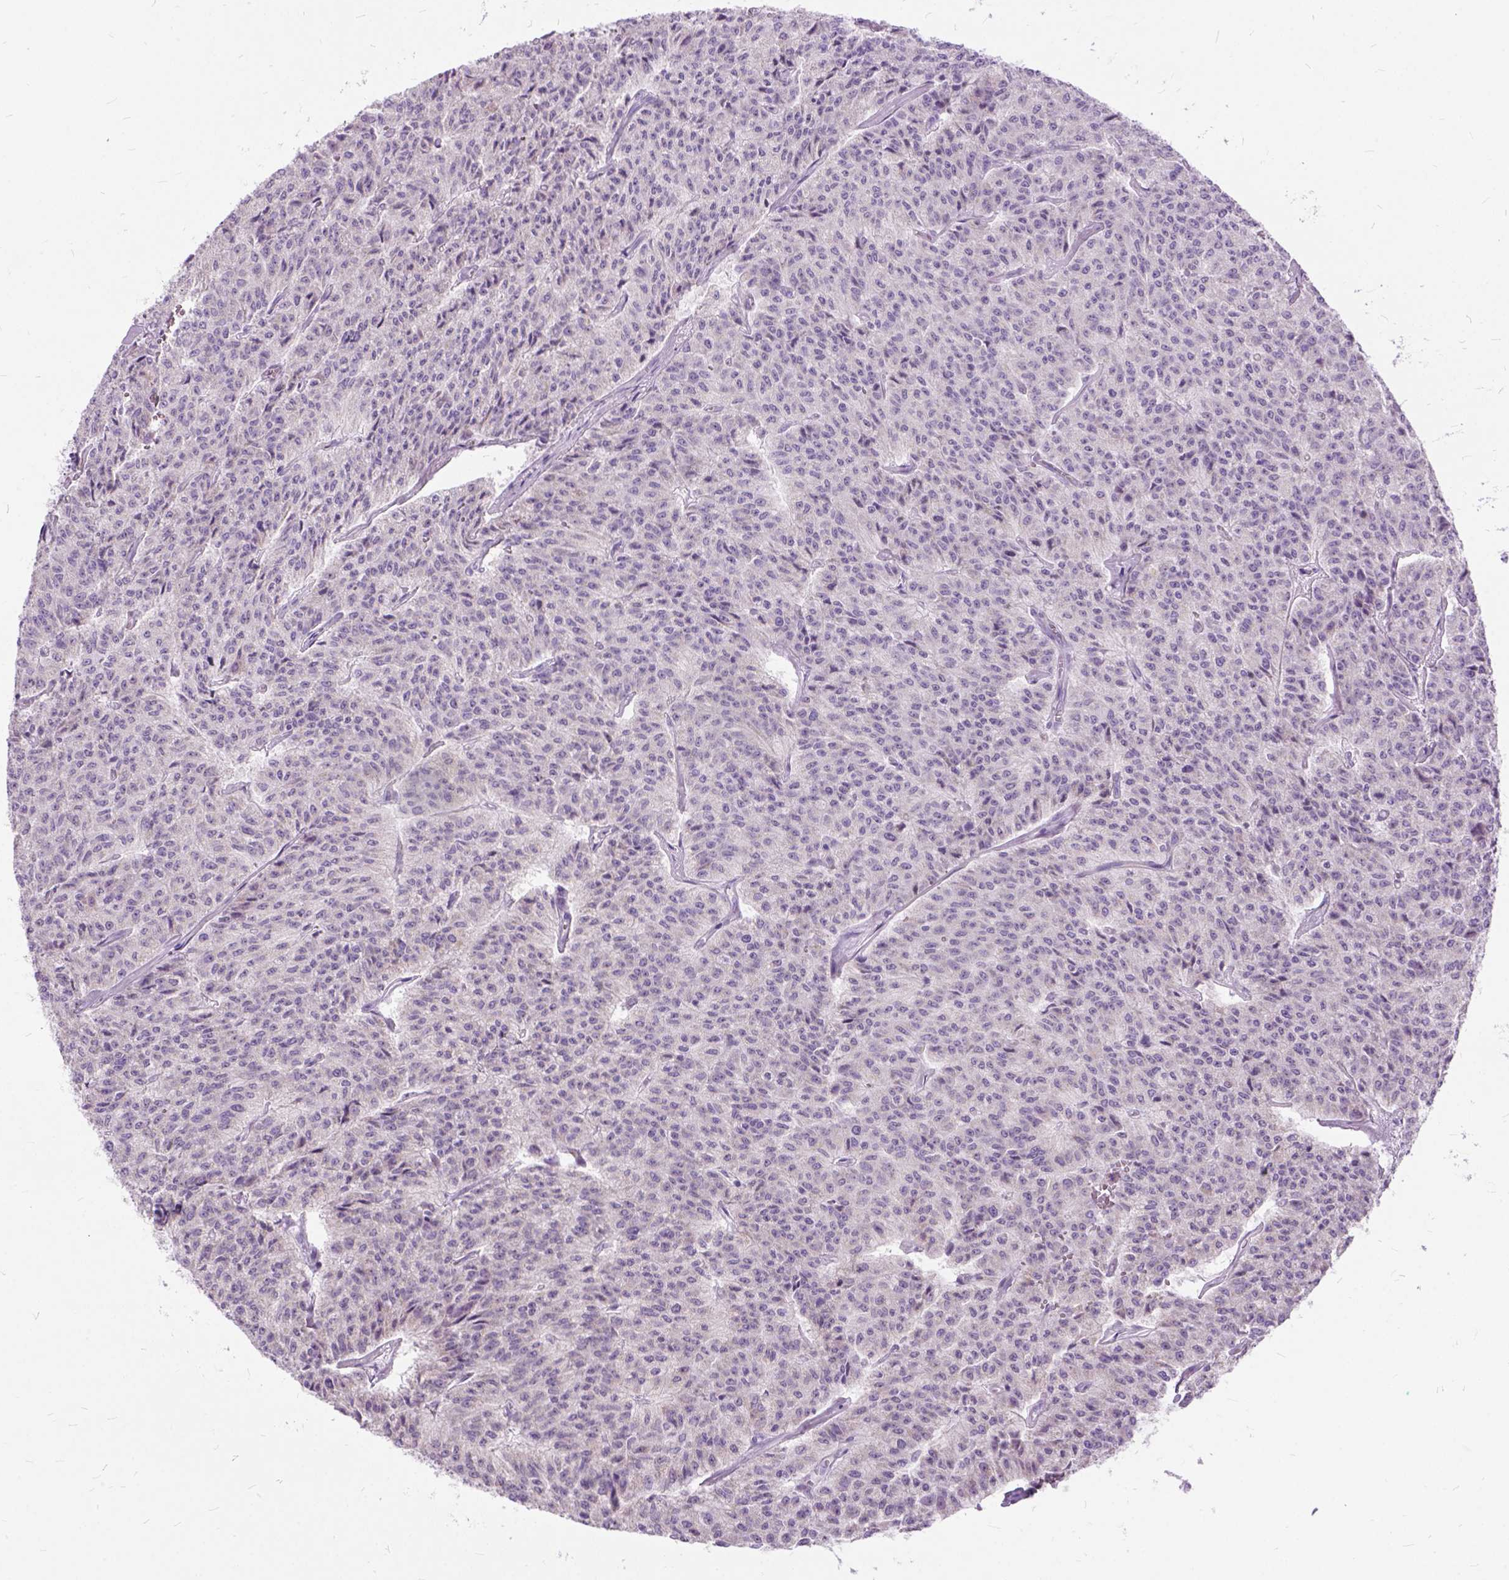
{"staining": {"intensity": "negative", "quantity": "none", "location": "none"}, "tissue": "carcinoid", "cell_type": "Tumor cells", "image_type": "cancer", "snomed": [{"axis": "morphology", "description": "Carcinoid, malignant, NOS"}, {"axis": "topography", "description": "Lung"}], "caption": "A photomicrograph of human malignant carcinoid is negative for staining in tumor cells.", "gene": "CTAG2", "patient": {"sex": "male", "age": 71}}